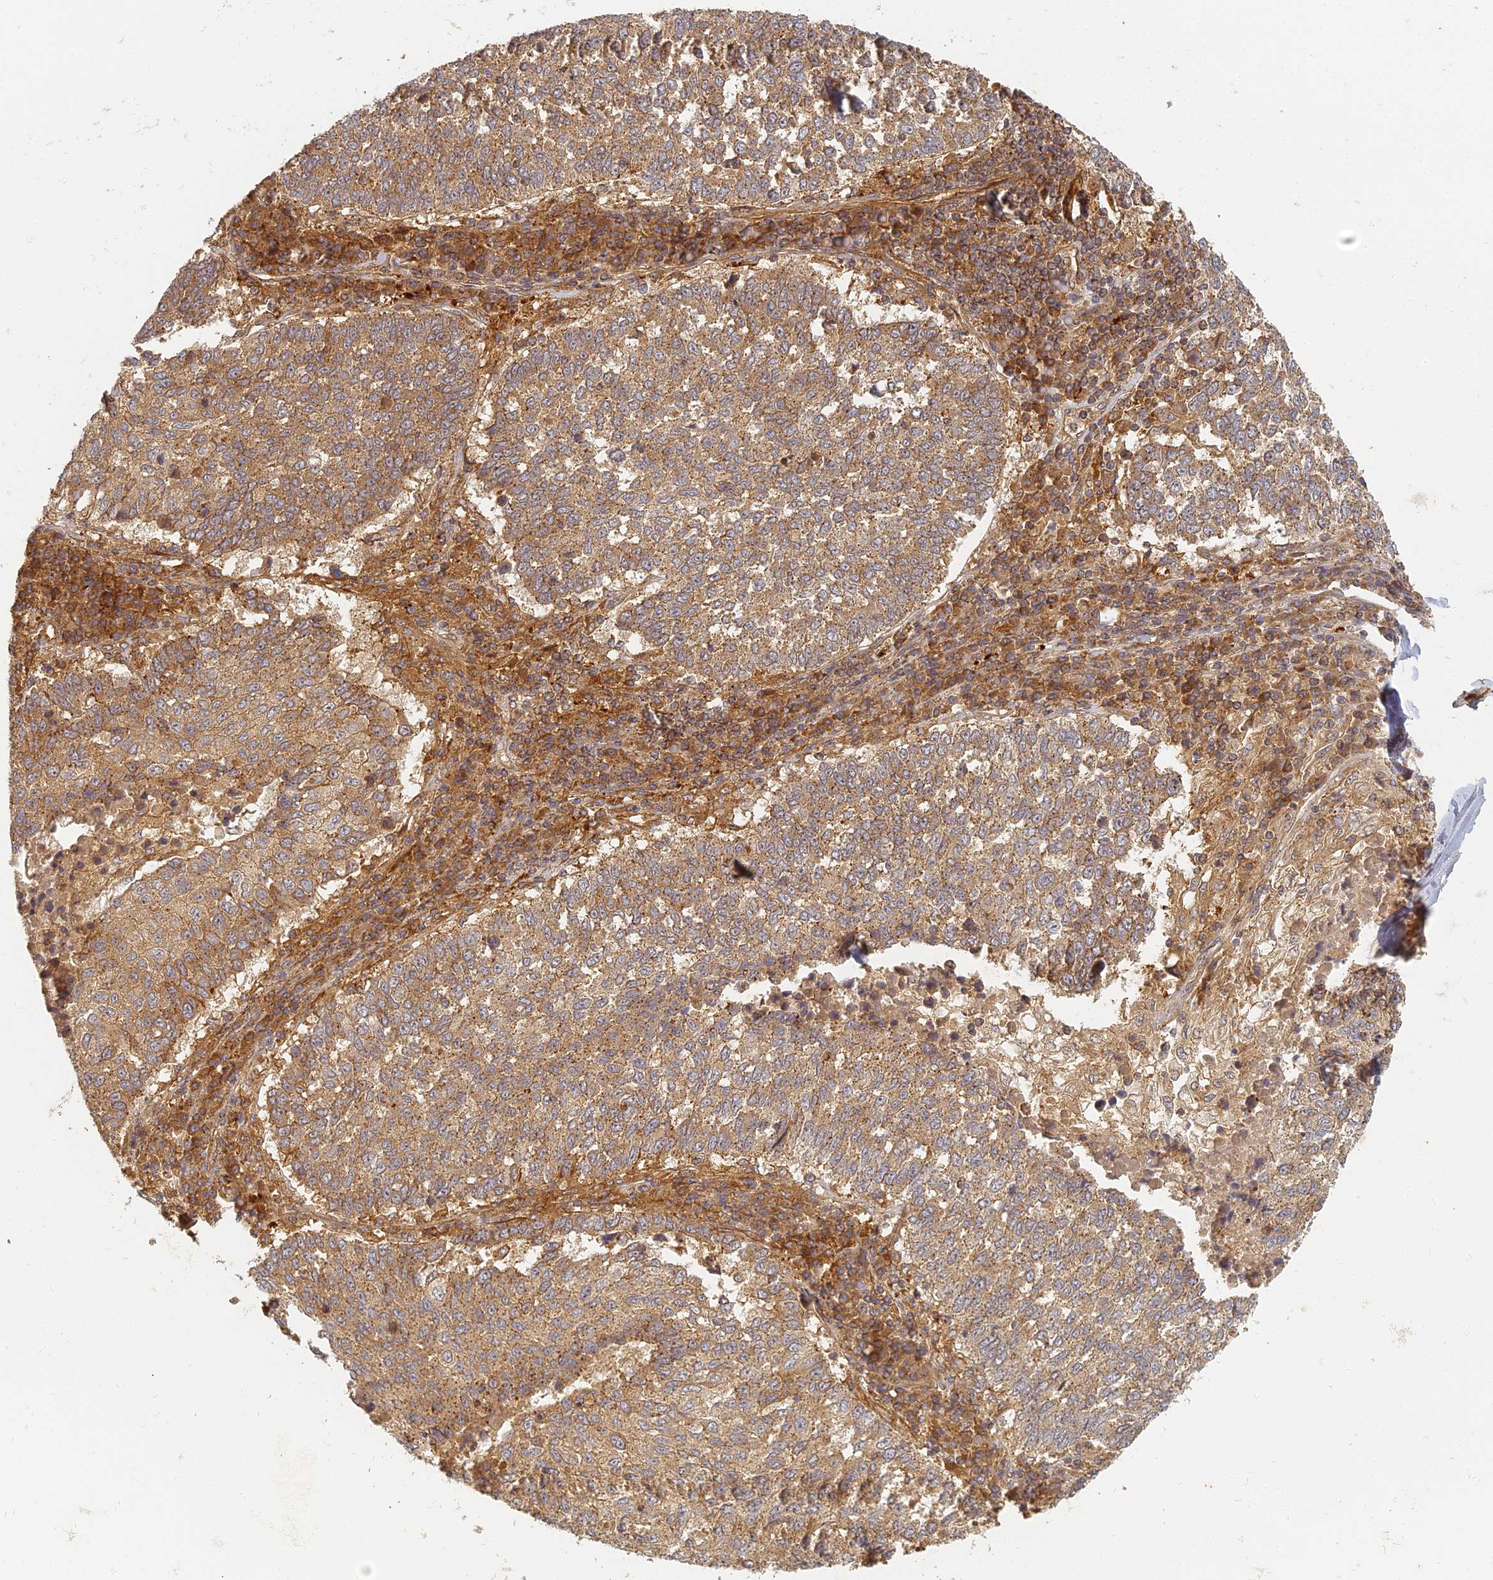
{"staining": {"intensity": "moderate", "quantity": ">75%", "location": "cytoplasmic/membranous"}, "tissue": "lung cancer", "cell_type": "Tumor cells", "image_type": "cancer", "snomed": [{"axis": "morphology", "description": "Squamous cell carcinoma, NOS"}, {"axis": "topography", "description": "Lung"}], "caption": "Lung cancer (squamous cell carcinoma) was stained to show a protein in brown. There is medium levels of moderate cytoplasmic/membranous staining in approximately >75% of tumor cells. The staining is performed using DAB brown chromogen to label protein expression. The nuclei are counter-stained blue using hematoxylin.", "gene": "INO80D", "patient": {"sex": "male", "age": 73}}